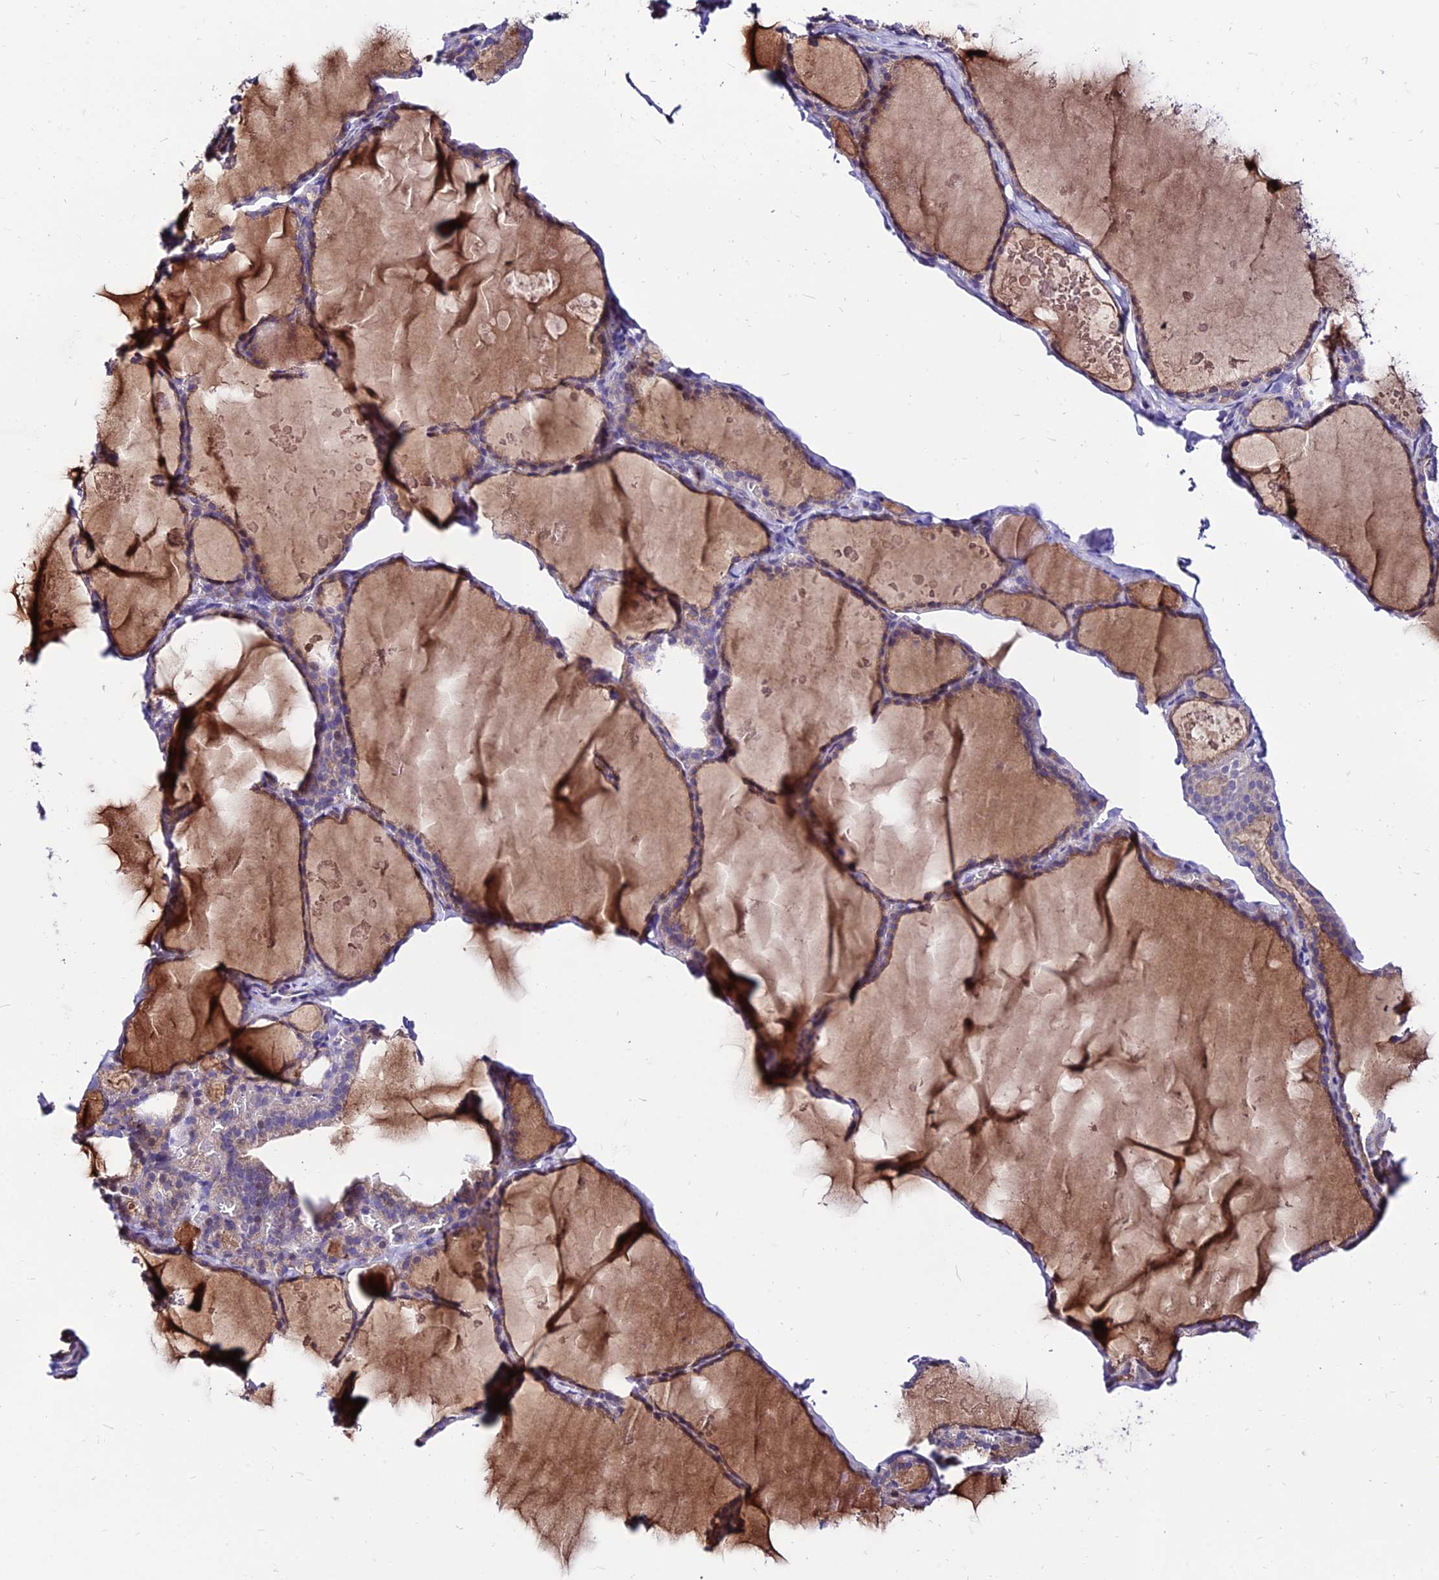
{"staining": {"intensity": "weak", "quantity": "25%-75%", "location": "cytoplasmic/membranous"}, "tissue": "thyroid gland", "cell_type": "Glandular cells", "image_type": "normal", "snomed": [{"axis": "morphology", "description": "Normal tissue, NOS"}, {"axis": "topography", "description": "Thyroid gland"}], "caption": "Normal thyroid gland was stained to show a protein in brown. There is low levels of weak cytoplasmic/membranous staining in approximately 25%-75% of glandular cells.", "gene": "C6orf132", "patient": {"sex": "male", "age": 56}}